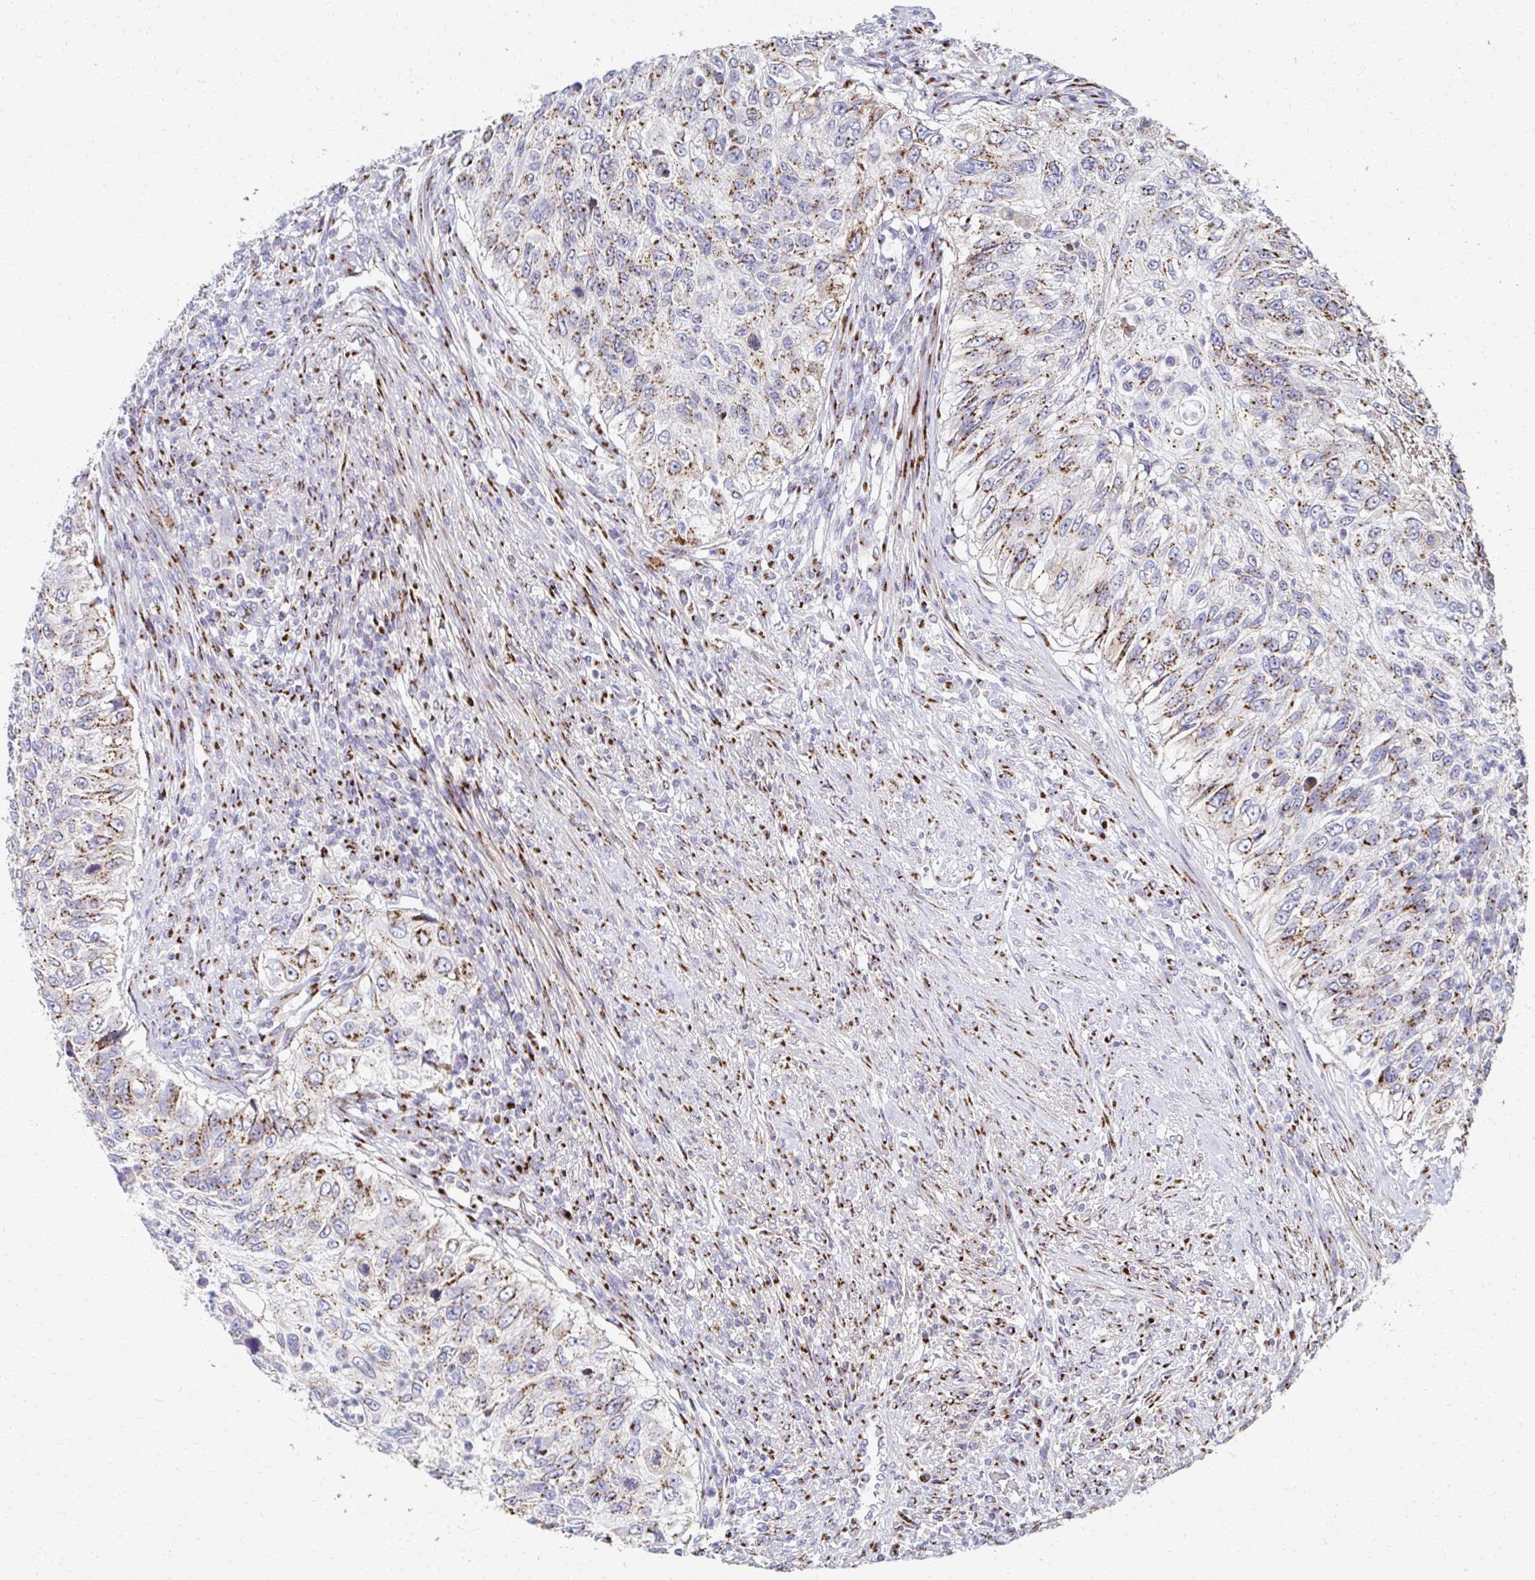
{"staining": {"intensity": "moderate", "quantity": "25%-75%", "location": "cytoplasmic/membranous"}, "tissue": "urothelial cancer", "cell_type": "Tumor cells", "image_type": "cancer", "snomed": [{"axis": "morphology", "description": "Urothelial carcinoma, High grade"}, {"axis": "topography", "description": "Urinary bladder"}], "caption": "A micrograph of urothelial cancer stained for a protein displays moderate cytoplasmic/membranous brown staining in tumor cells.", "gene": "TM9SF1", "patient": {"sex": "female", "age": 60}}